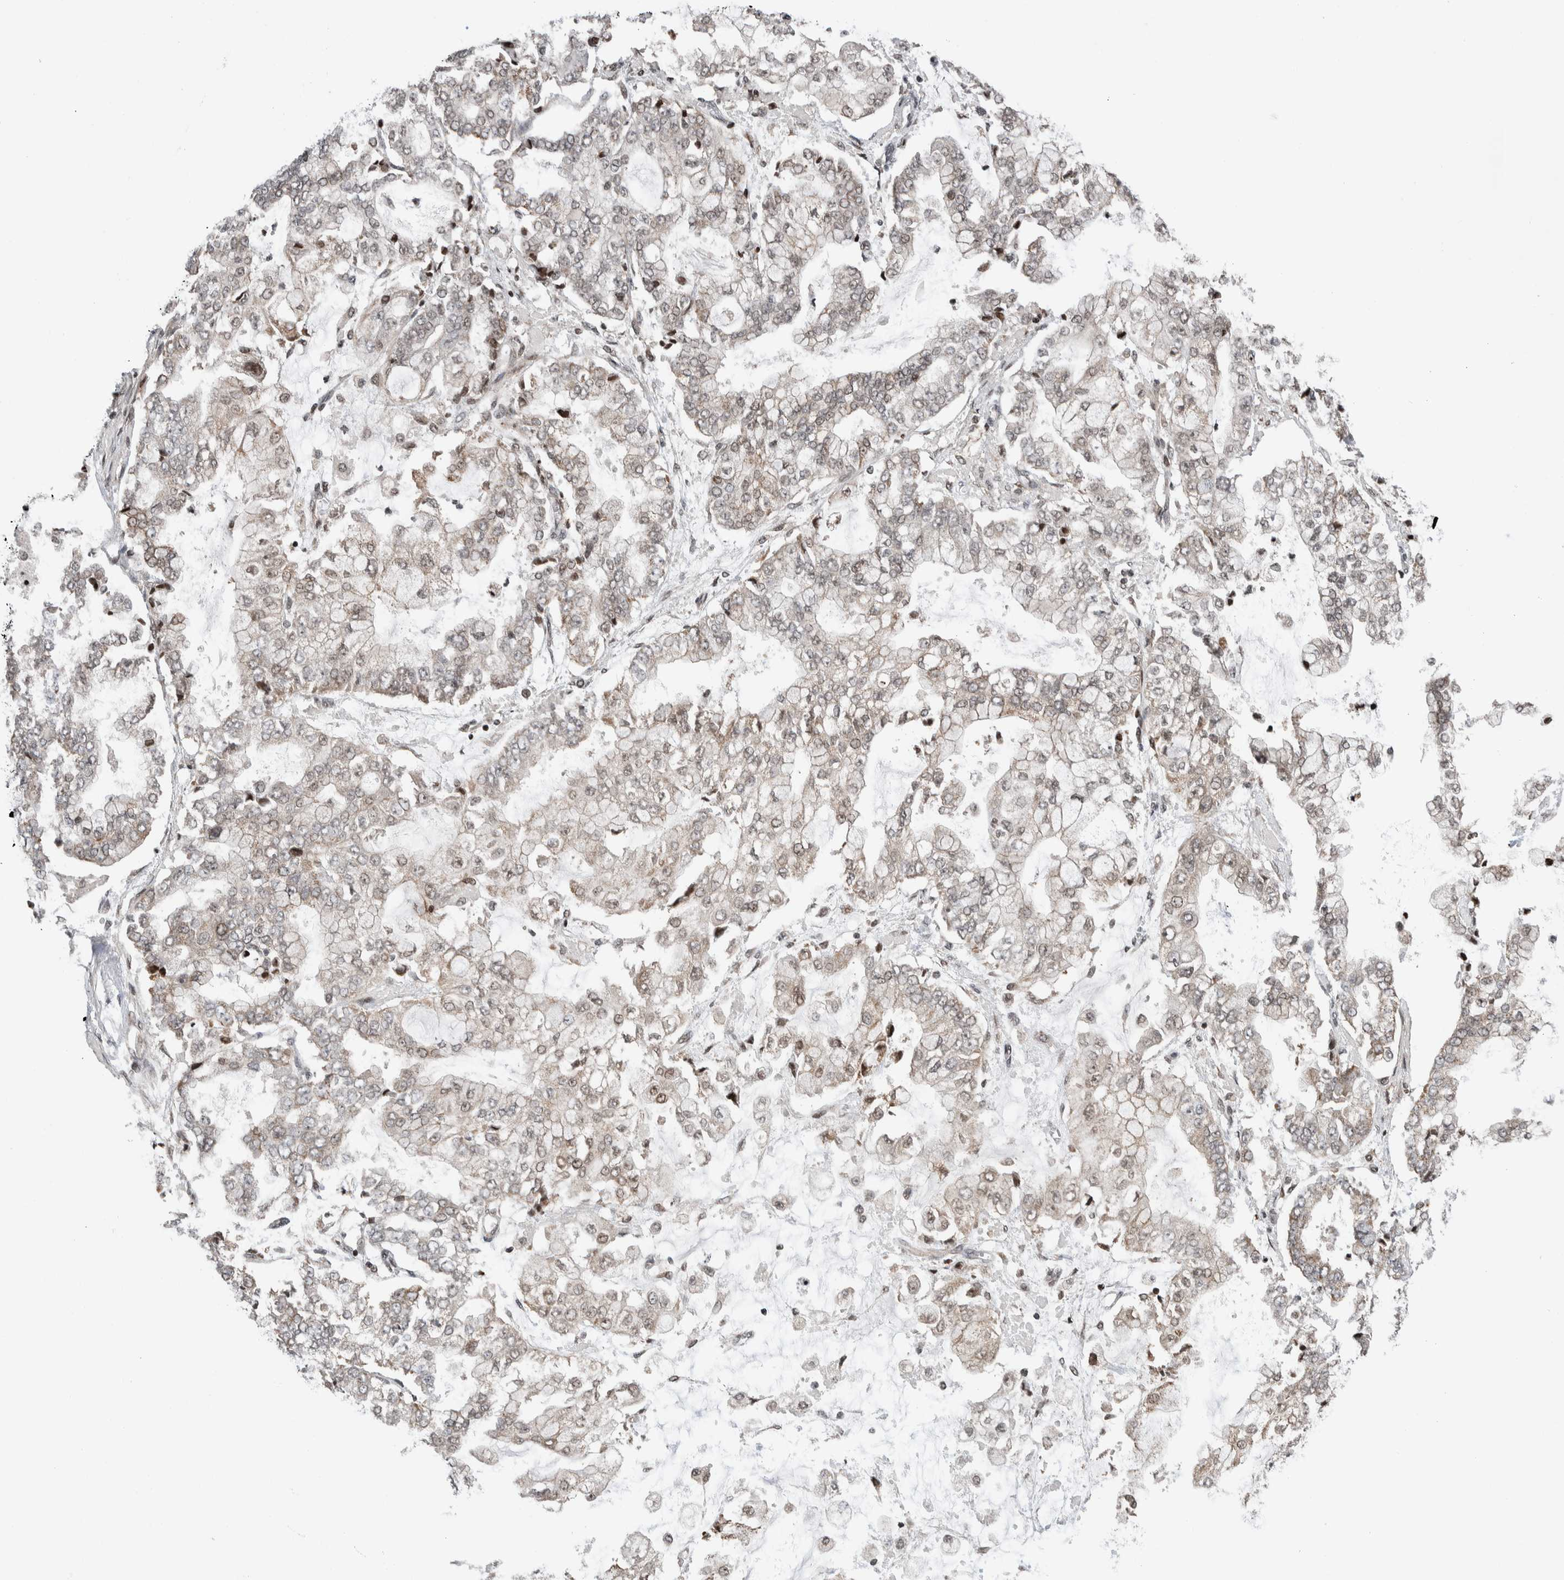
{"staining": {"intensity": "weak", "quantity": "25%-75%", "location": "cytoplasmic/membranous,nuclear"}, "tissue": "stomach cancer", "cell_type": "Tumor cells", "image_type": "cancer", "snomed": [{"axis": "morphology", "description": "Adenocarcinoma, NOS"}, {"axis": "topography", "description": "Stomach"}], "caption": "Immunohistochemistry (IHC) of adenocarcinoma (stomach) shows low levels of weak cytoplasmic/membranous and nuclear expression in about 25%-75% of tumor cells.", "gene": "NPLOC4", "patient": {"sex": "male", "age": 76}}